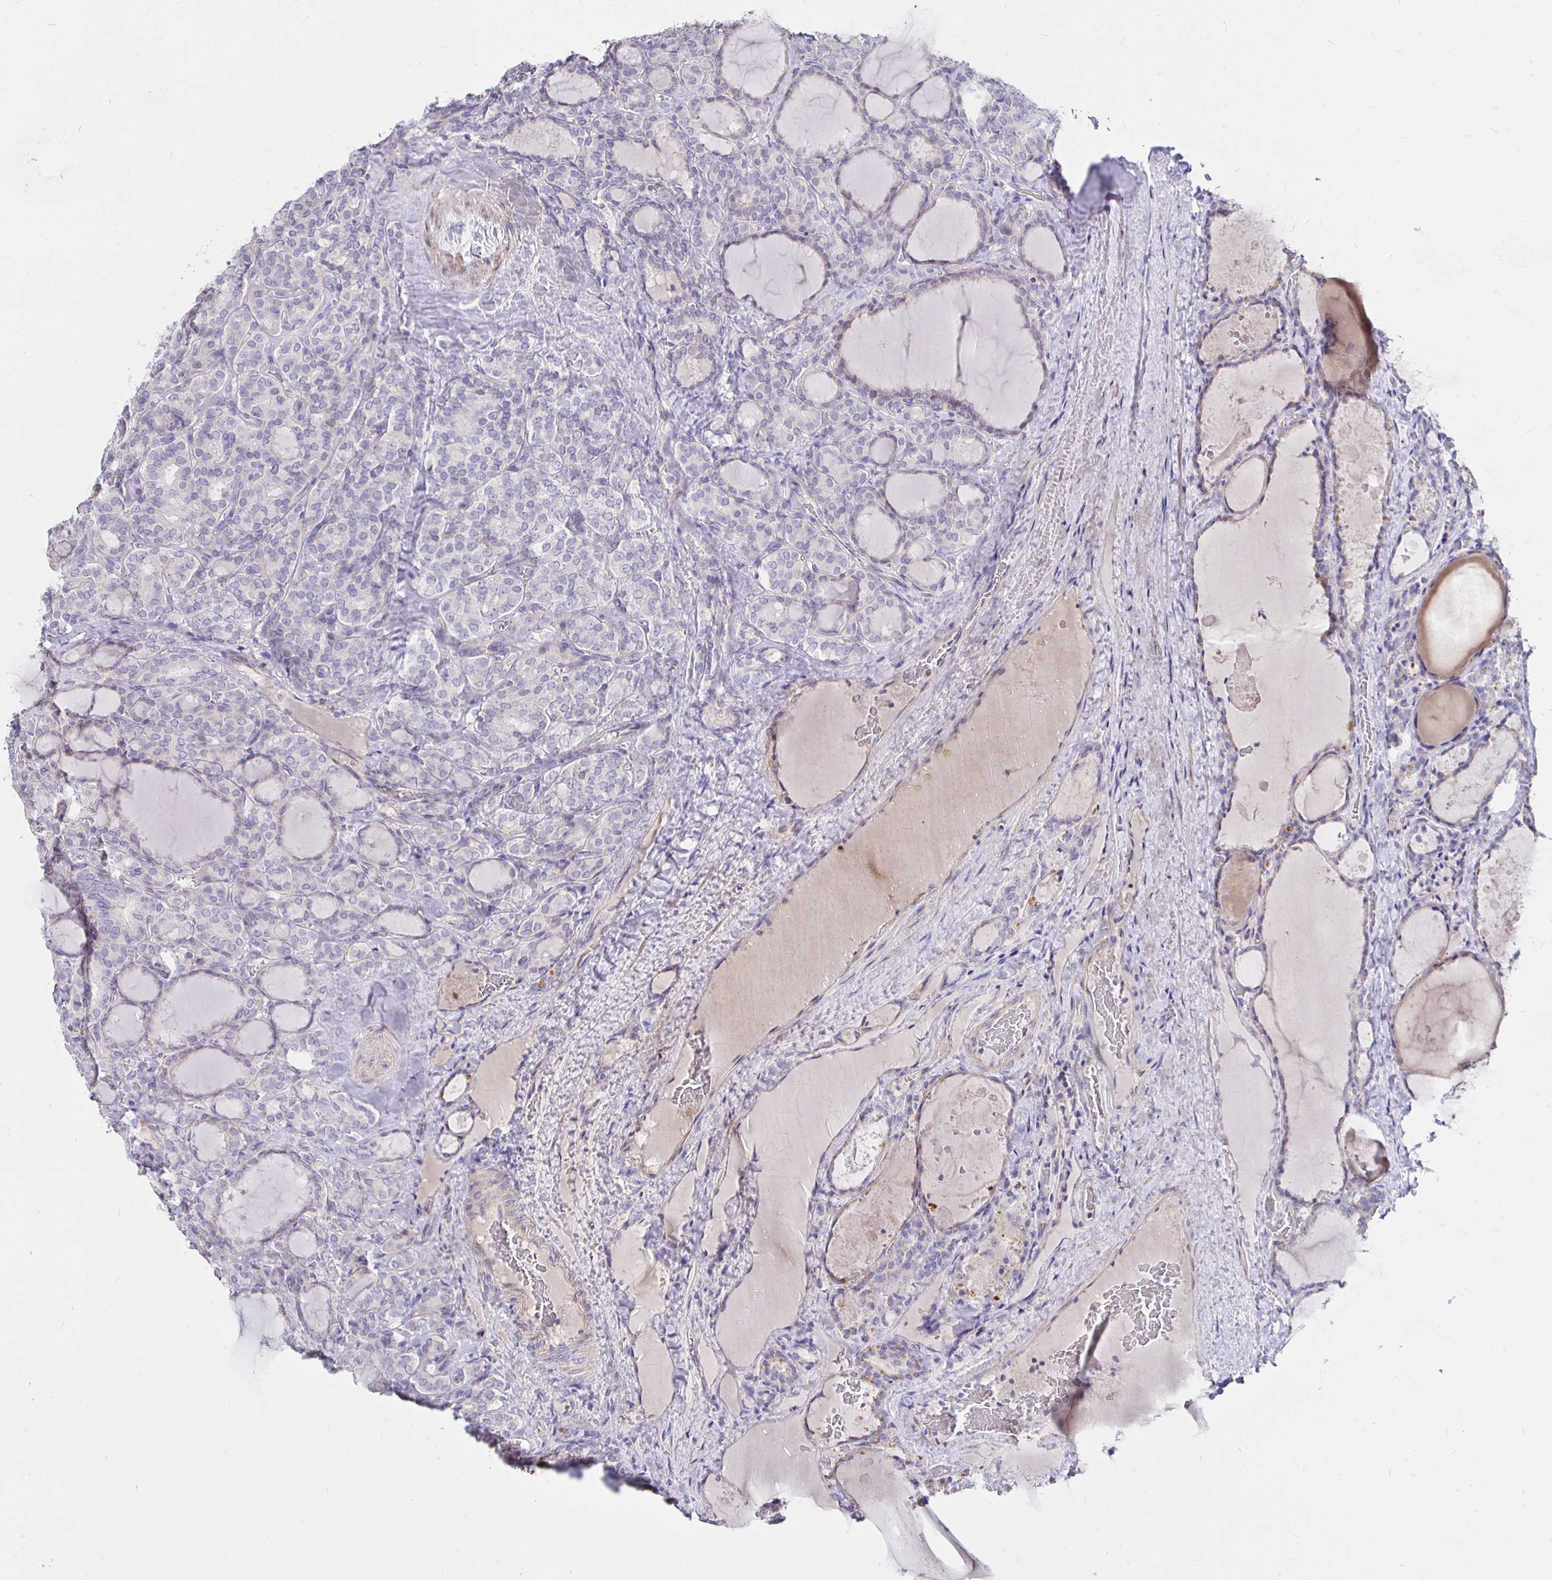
{"staining": {"intensity": "negative", "quantity": "none", "location": "none"}, "tissue": "thyroid cancer", "cell_type": "Tumor cells", "image_type": "cancer", "snomed": [{"axis": "morphology", "description": "Normal tissue, NOS"}, {"axis": "morphology", "description": "Follicular adenoma carcinoma, NOS"}, {"axis": "topography", "description": "Thyroid gland"}], "caption": "IHC image of neoplastic tissue: thyroid cancer stained with DAB (3,3'-diaminobenzidine) displays no significant protein positivity in tumor cells.", "gene": "NECAB1", "patient": {"sex": "female", "age": 31}}